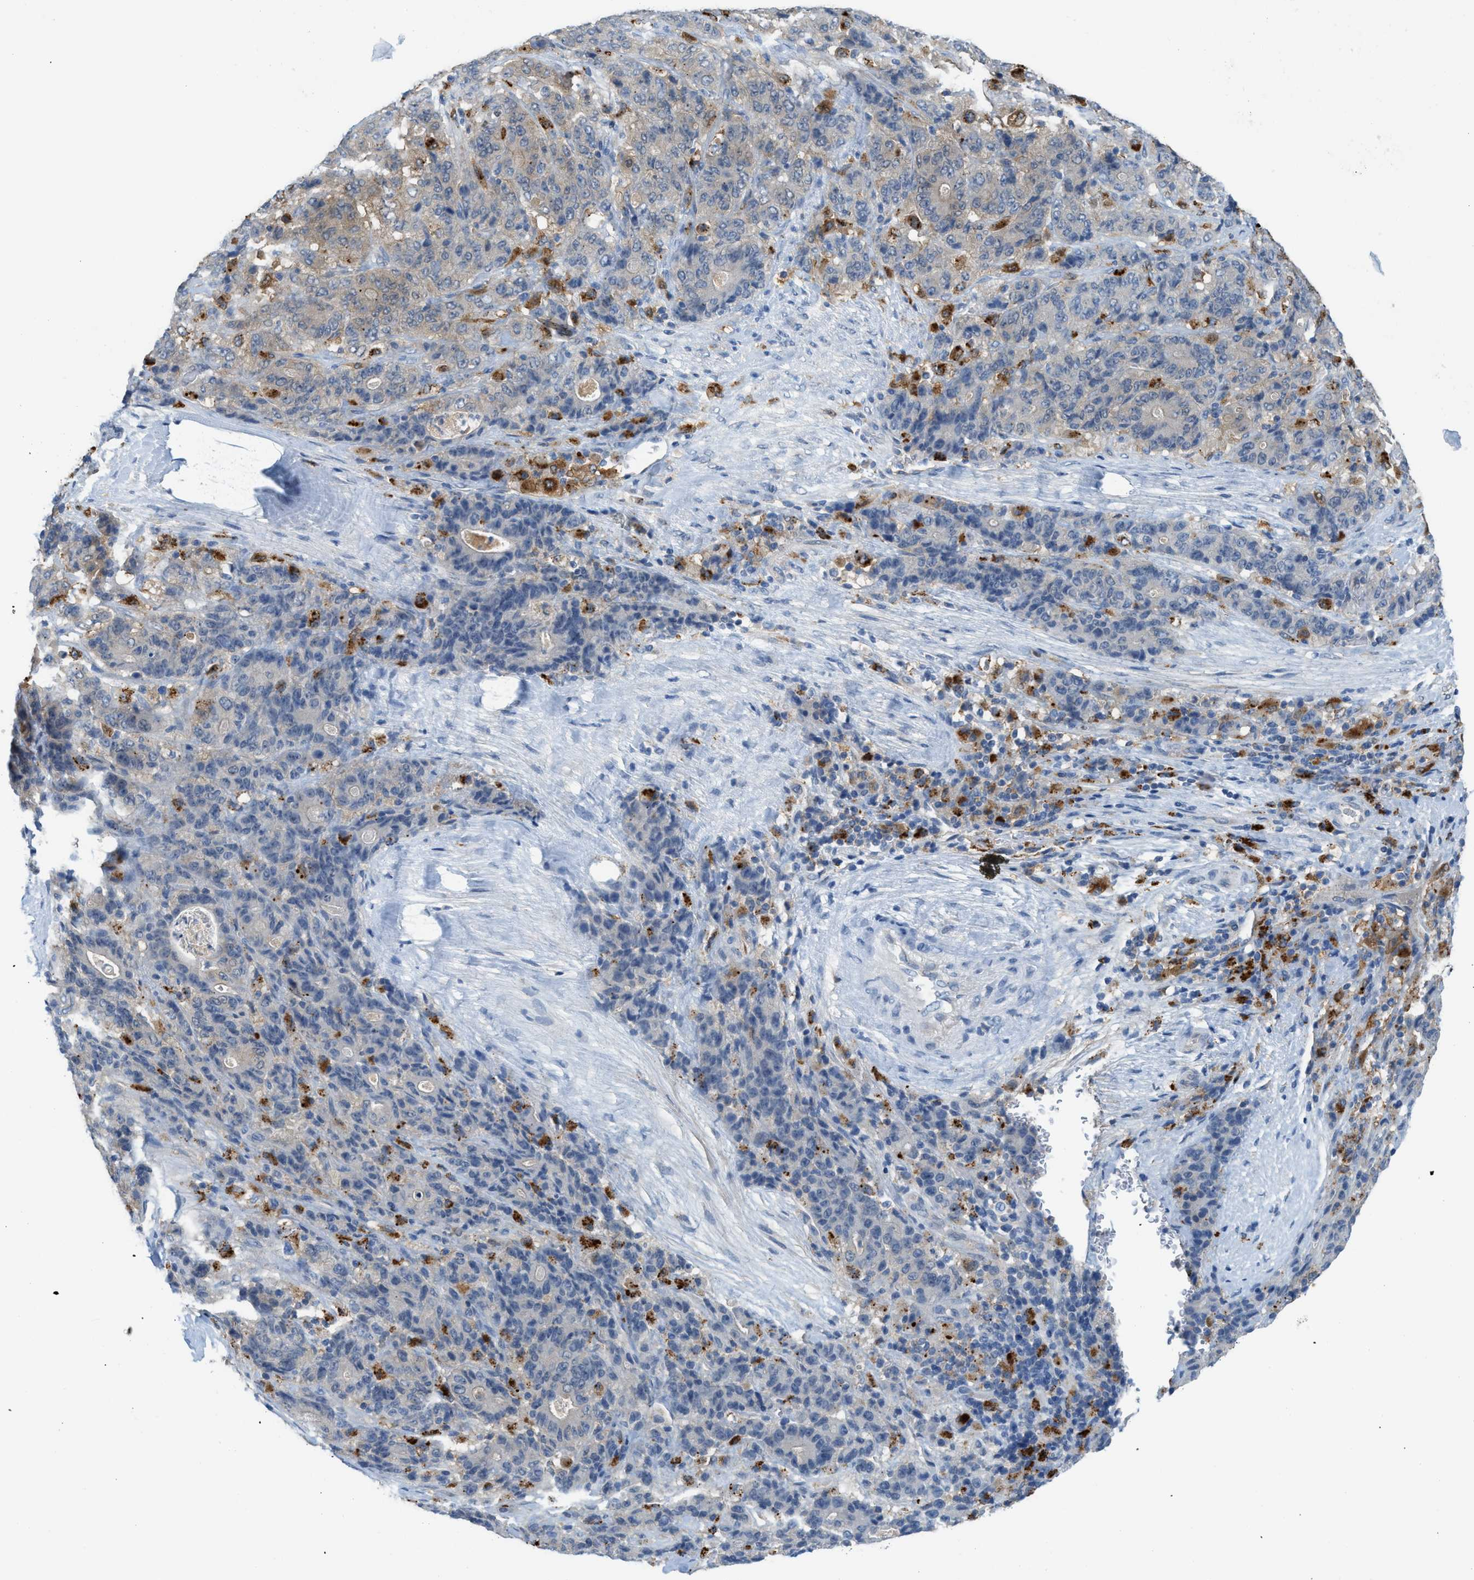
{"staining": {"intensity": "weak", "quantity": "25%-75%", "location": "cytoplasmic/membranous"}, "tissue": "stomach cancer", "cell_type": "Tumor cells", "image_type": "cancer", "snomed": [{"axis": "morphology", "description": "Adenocarcinoma, NOS"}, {"axis": "topography", "description": "Stomach"}], "caption": "Protein staining of stomach cancer (adenocarcinoma) tissue displays weak cytoplasmic/membranous staining in about 25%-75% of tumor cells.", "gene": "CSTB", "patient": {"sex": "female", "age": 73}}